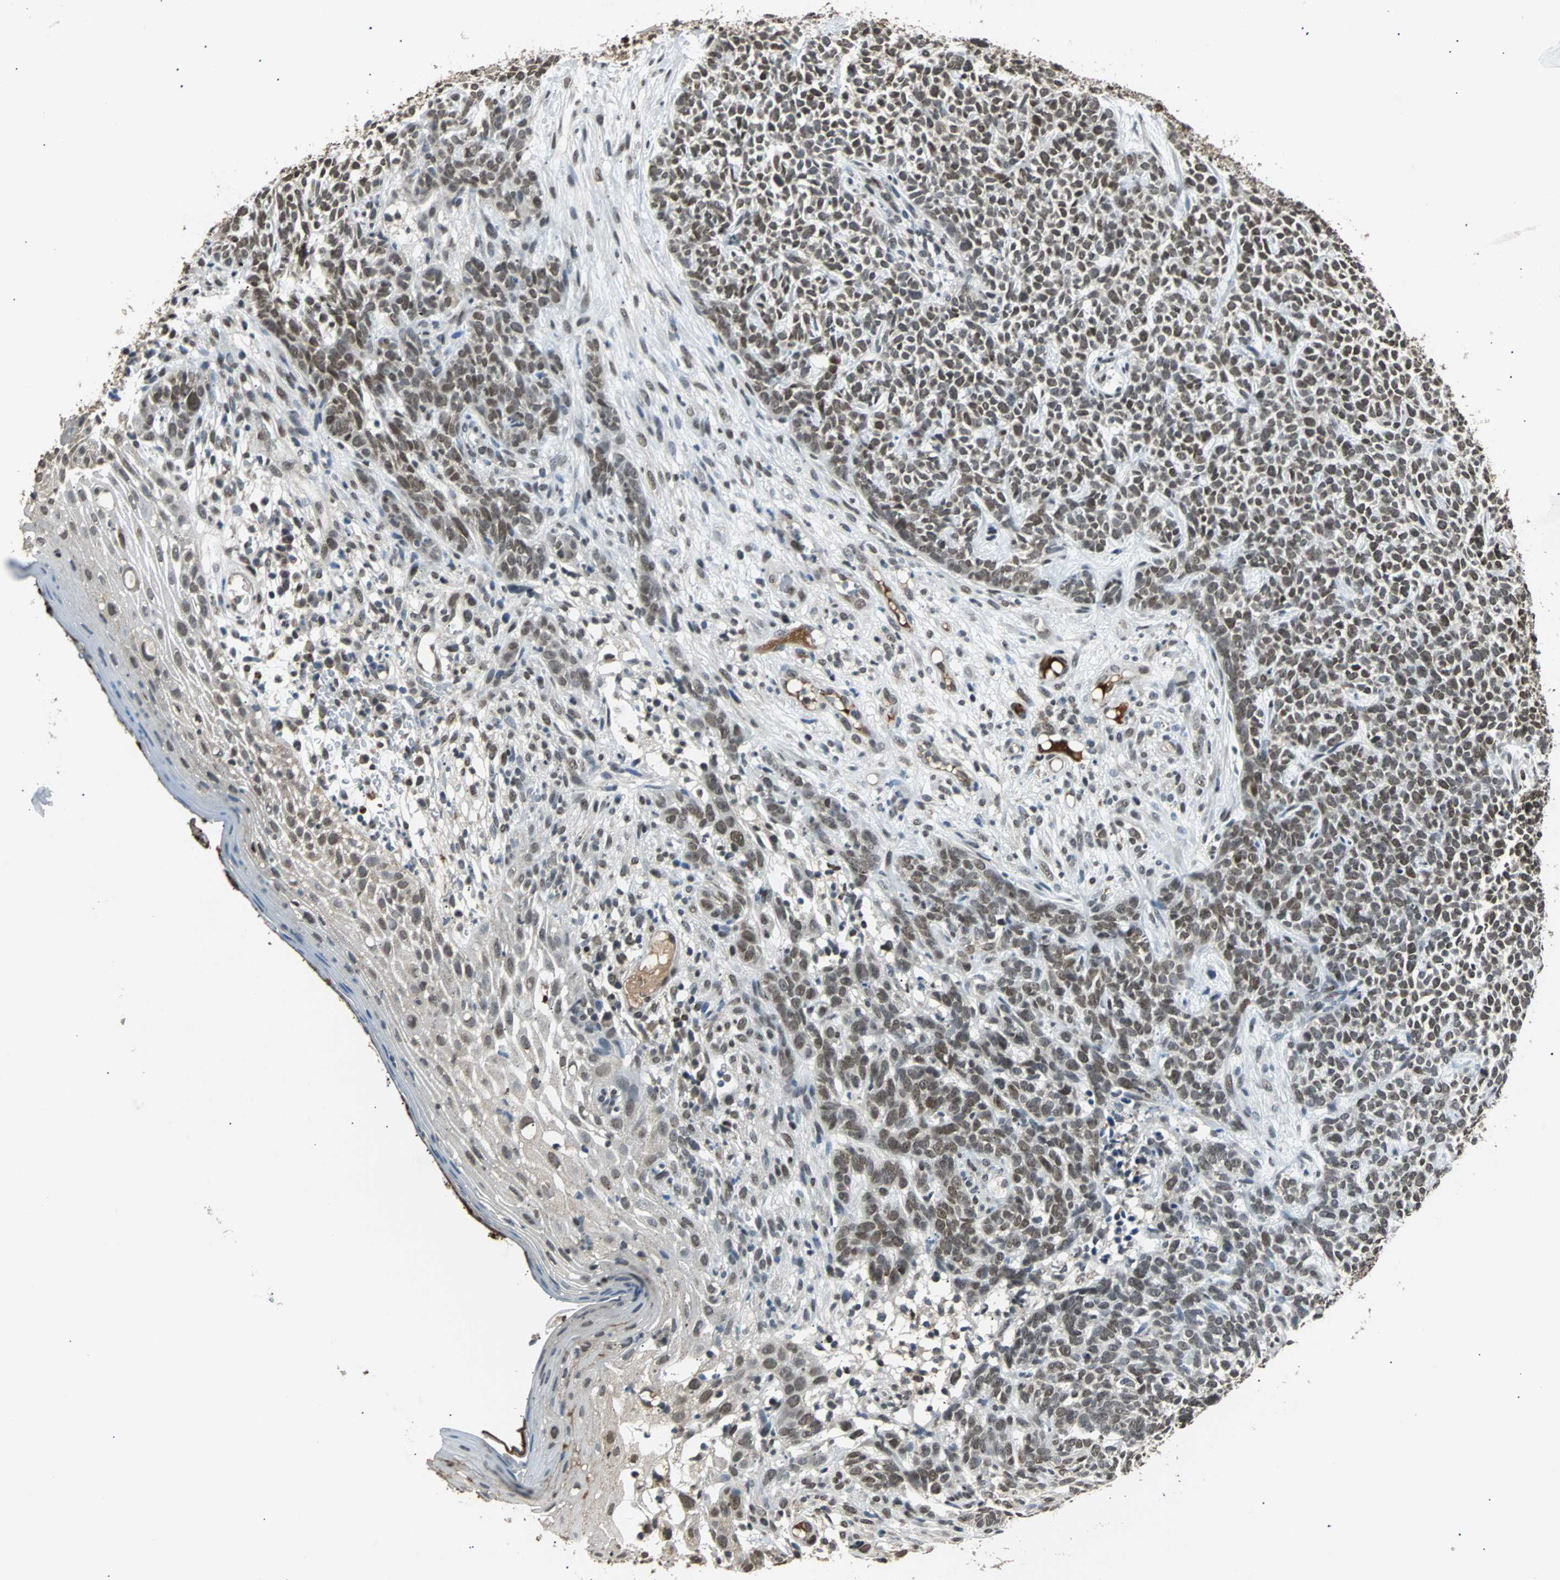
{"staining": {"intensity": "moderate", "quantity": ">75%", "location": "nuclear"}, "tissue": "skin cancer", "cell_type": "Tumor cells", "image_type": "cancer", "snomed": [{"axis": "morphology", "description": "Basal cell carcinoma"}, {"axis": "topography", "description": "Skin"}], "caption": "High-magnification brightfield microscopy of skin basal cell carcinoma stained with DAB (3,3'-diaminobenzidine) (brown) and counterstained with hematoxylin (blue). tumor cells exhibit moderate nuclear positivity is present in about>75% of cells. The protein of interest is shown in brown color, while the nuclei are stained blue.", "gene": "PHC1", "patient": {"sex": "female", "age": 84}}